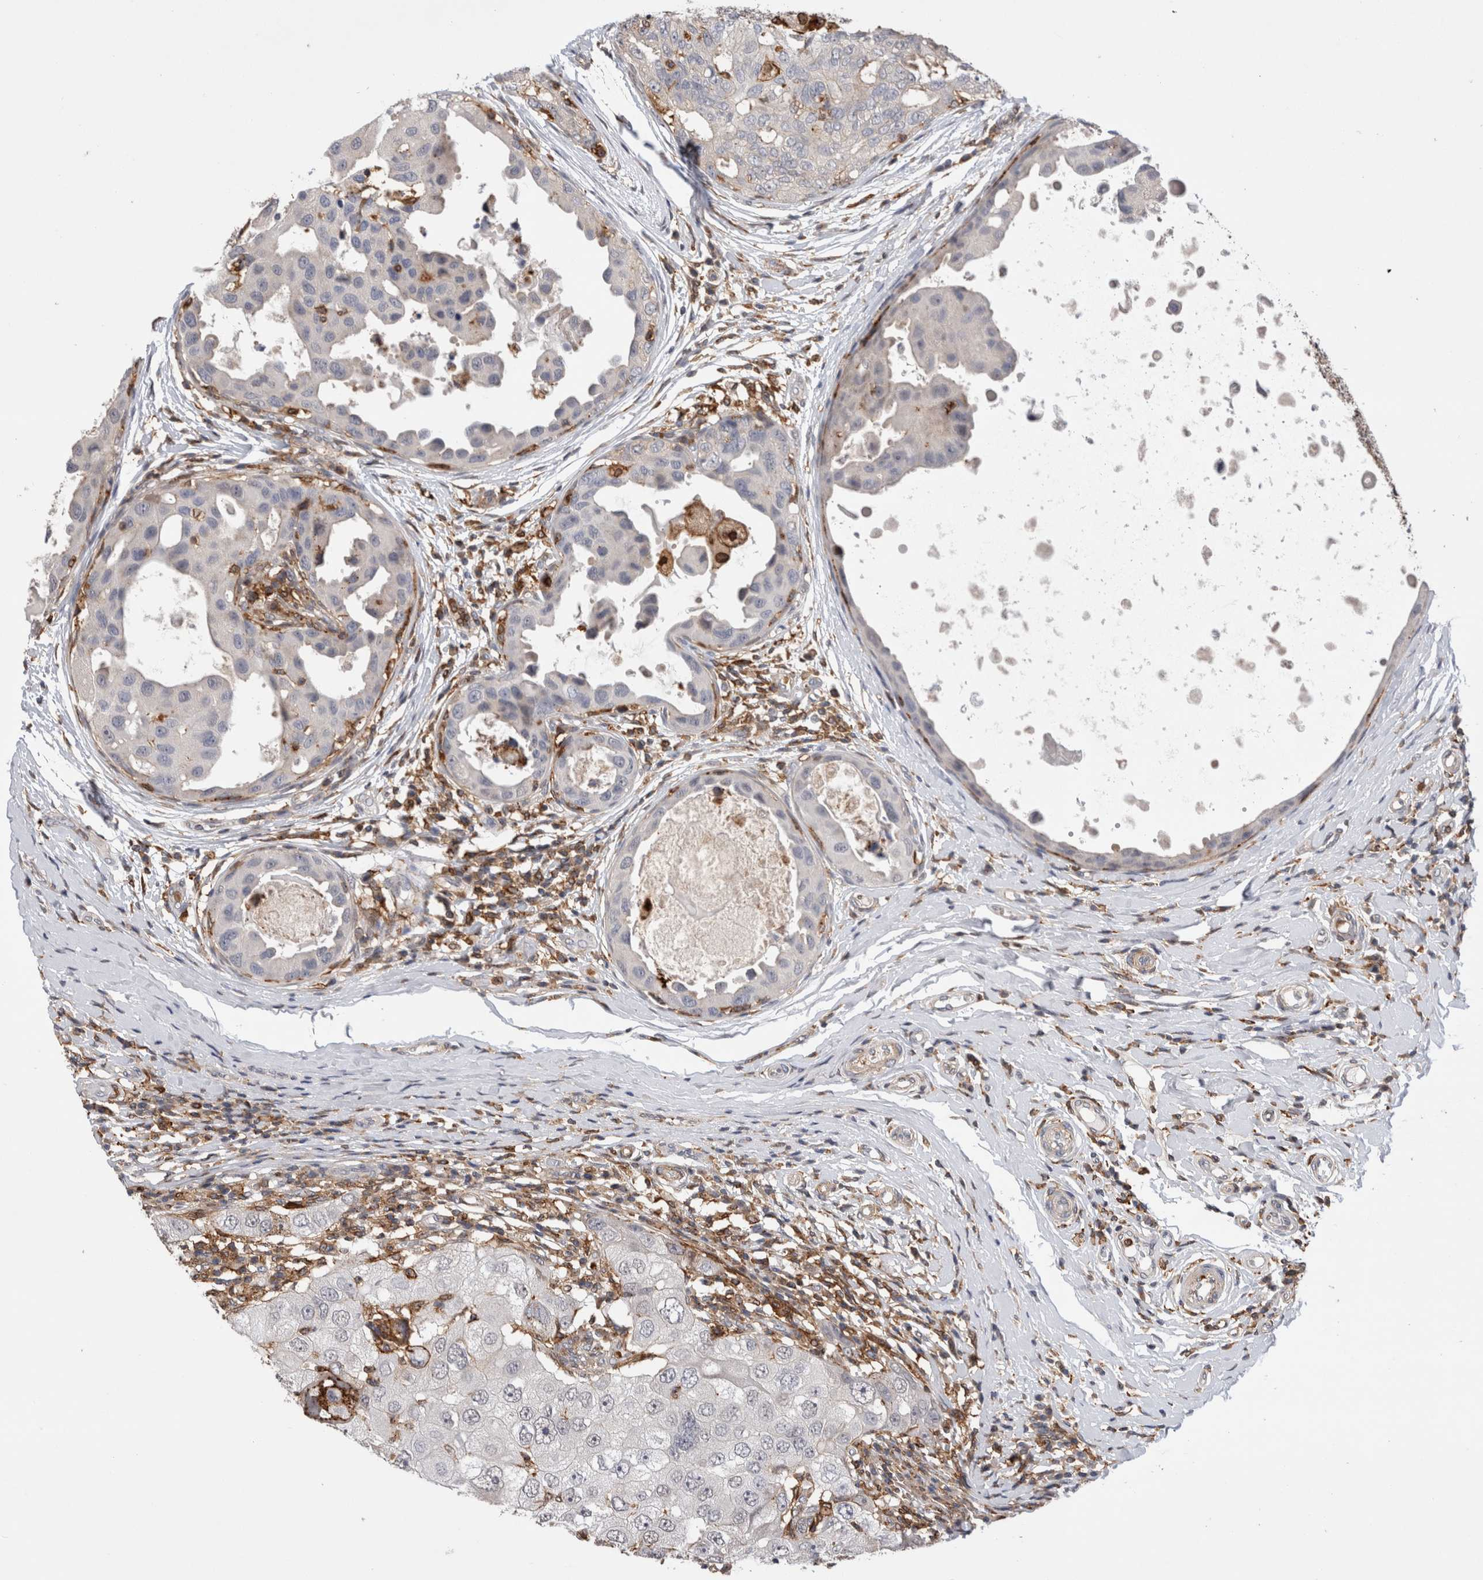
{"staining": {"intensity": "negative", "quantity": "none", "location": "none"}, "tissue": "breast cancer", "cell_type": "Tumor cells", "image_type": "cancer", "snomed": [{"axis": "morphology", "description": "Duct carcinoma"}, {"axis": "topography", "description": "Breast"}], "caption": "High magnification brightfield microscopy of intraductal carcinoma (breast) stained with DAB (brown) and counterstained with hematoxylin (blue): tumor cells show no significant staining. (DAB immunohistochemistry with hematoxylin counter stain).", "gene": "CCDC88B", "patient": {"sex": "female", "age": 27}}